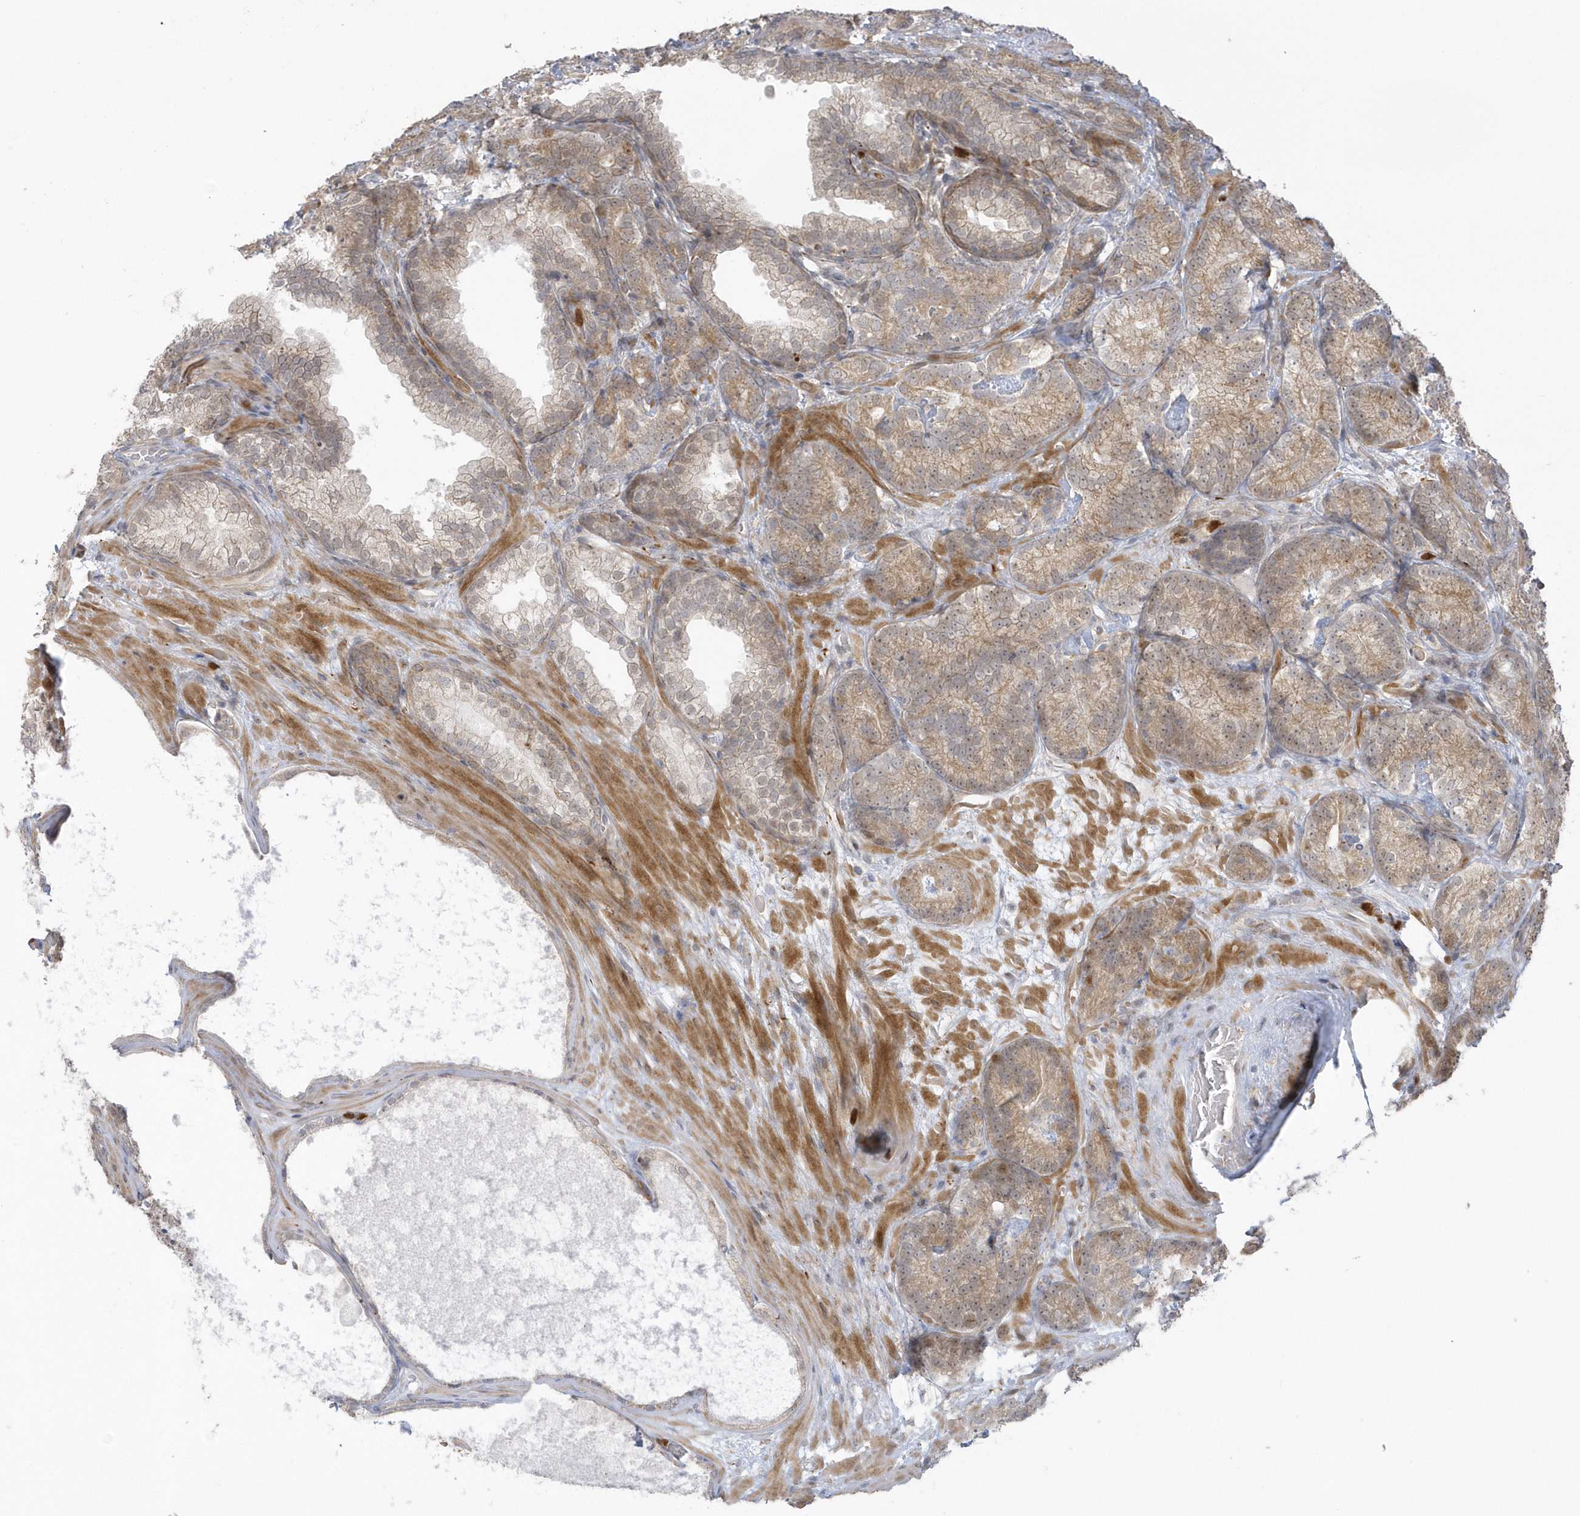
{"staining": {"intensity": "moderate", "quantity": ">75%", "location": "cytoplasmic/membranous,nuclear"}, "tissue": "prostate cancer", "cell_type": "Tumor cells", "image_type": "cancer", "snomed": [{"axis": "morphology", "description": "Adenocarcinoma, High grade"}, {"axis": "topography", "description": "Prostate"}], "caption": "Brown immunohistochemical staining in human adenocarcinoma (high-grade) (prostate) reveals moderate cytoplasmic/membranous and nuclear staining in about >75% of tumor cells. Using DAB (3,3'-diaminobenzidine) (brown) and hematoxylin (blue) stains, captured at high magnification using brightfield microscopy.", "gene": "NAF1", "patient": {"sex": "male", "age": 66}}